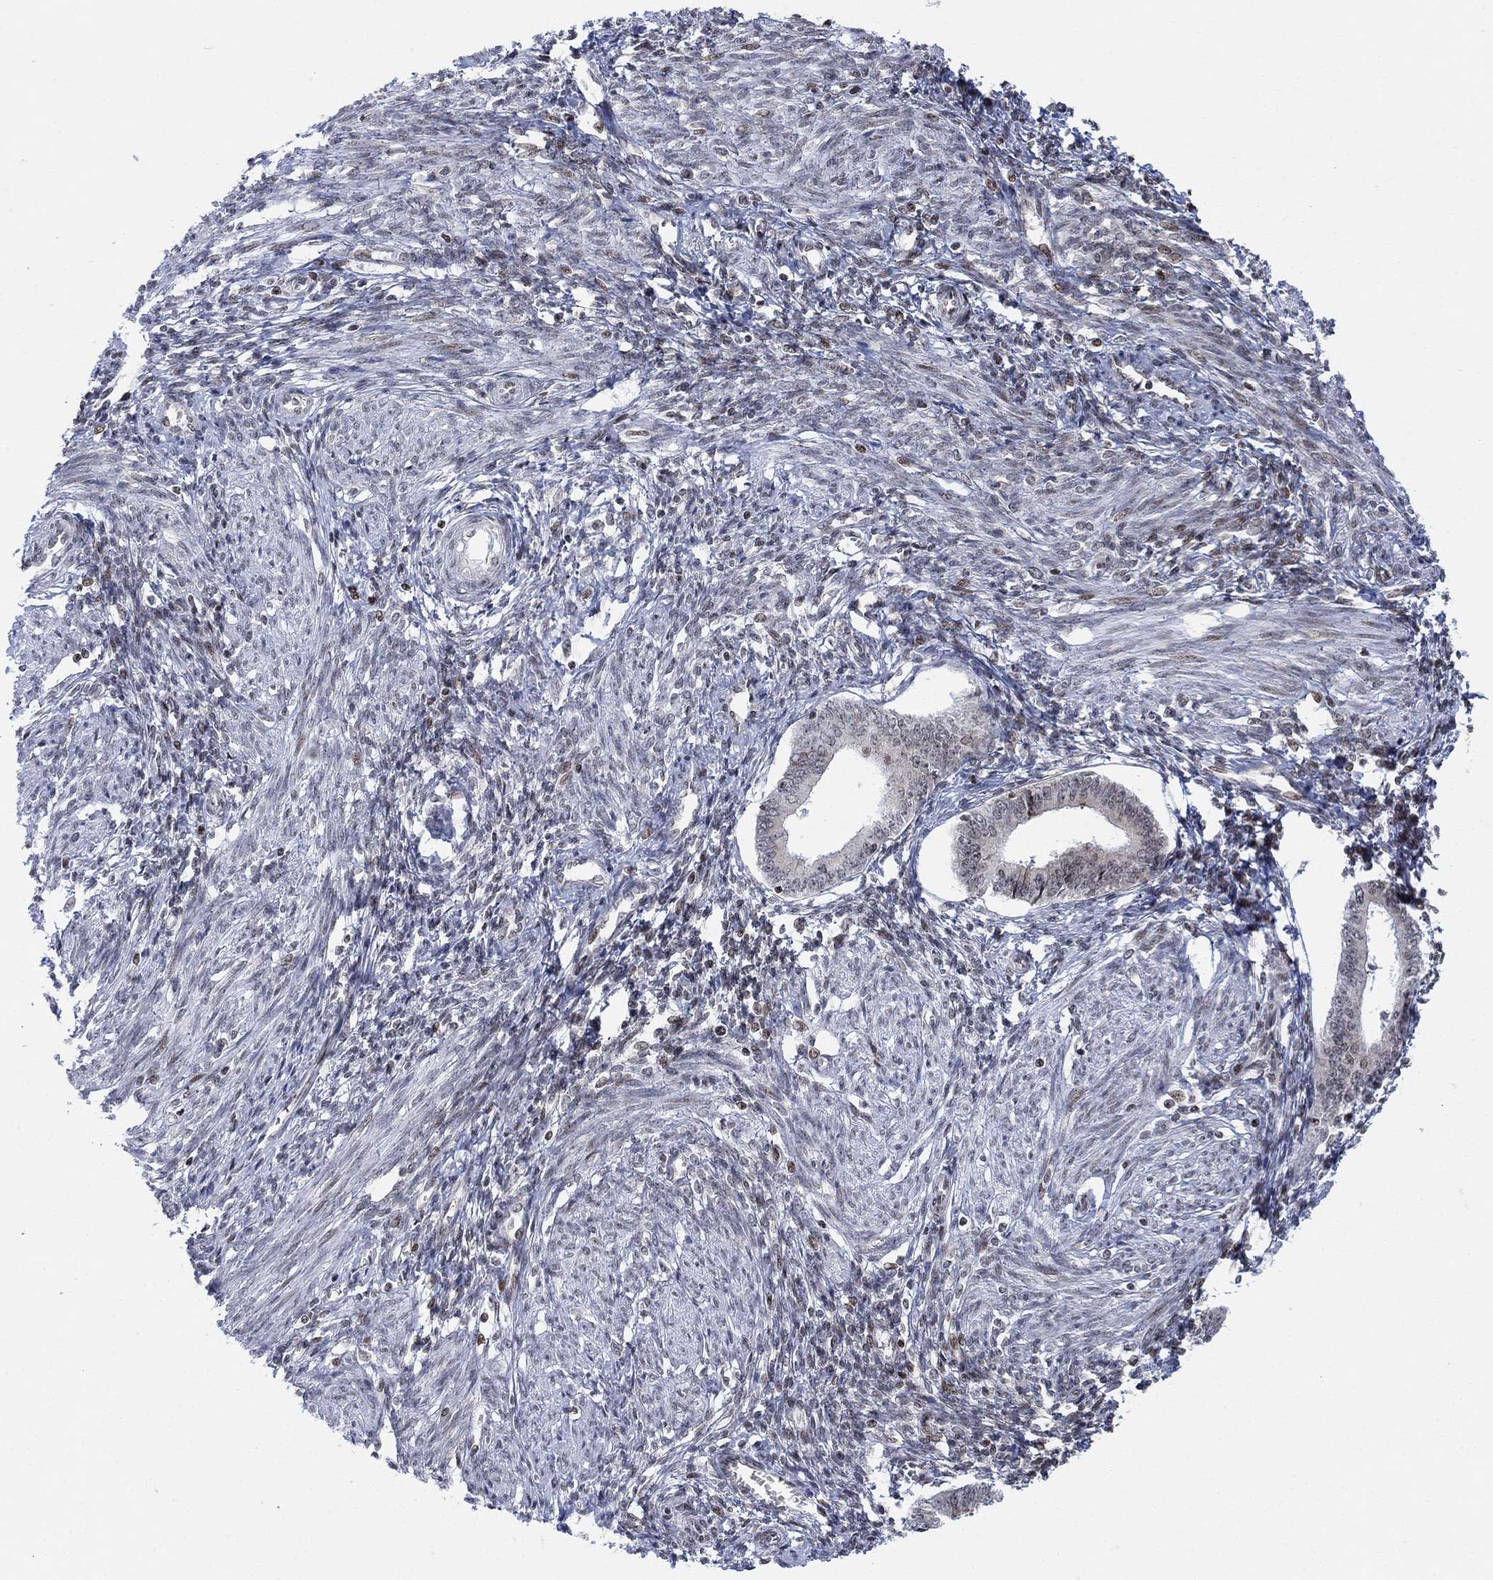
{"staining": {"intensity": "negative", "quantity": "none", "location": "none"}, "tissue": "endometrium", "cell_type": "Cells in endometrial stroma", "image_type": "normal", "snomed": [{"axis": "morphology", "description": "Normal tissue, NOS"}, {"axis": "topography", "description": "Endometrium"}], "caption": "DAB (3,3'-diaminobenzidine) immunohistochemical staining of unremarkable endometrium reveals no significant staining in cells in endometrial stroma. Nuclei are stained in blue.", "gene": "ABHD14A", "patient": {"sex": "female", "age": 42}}